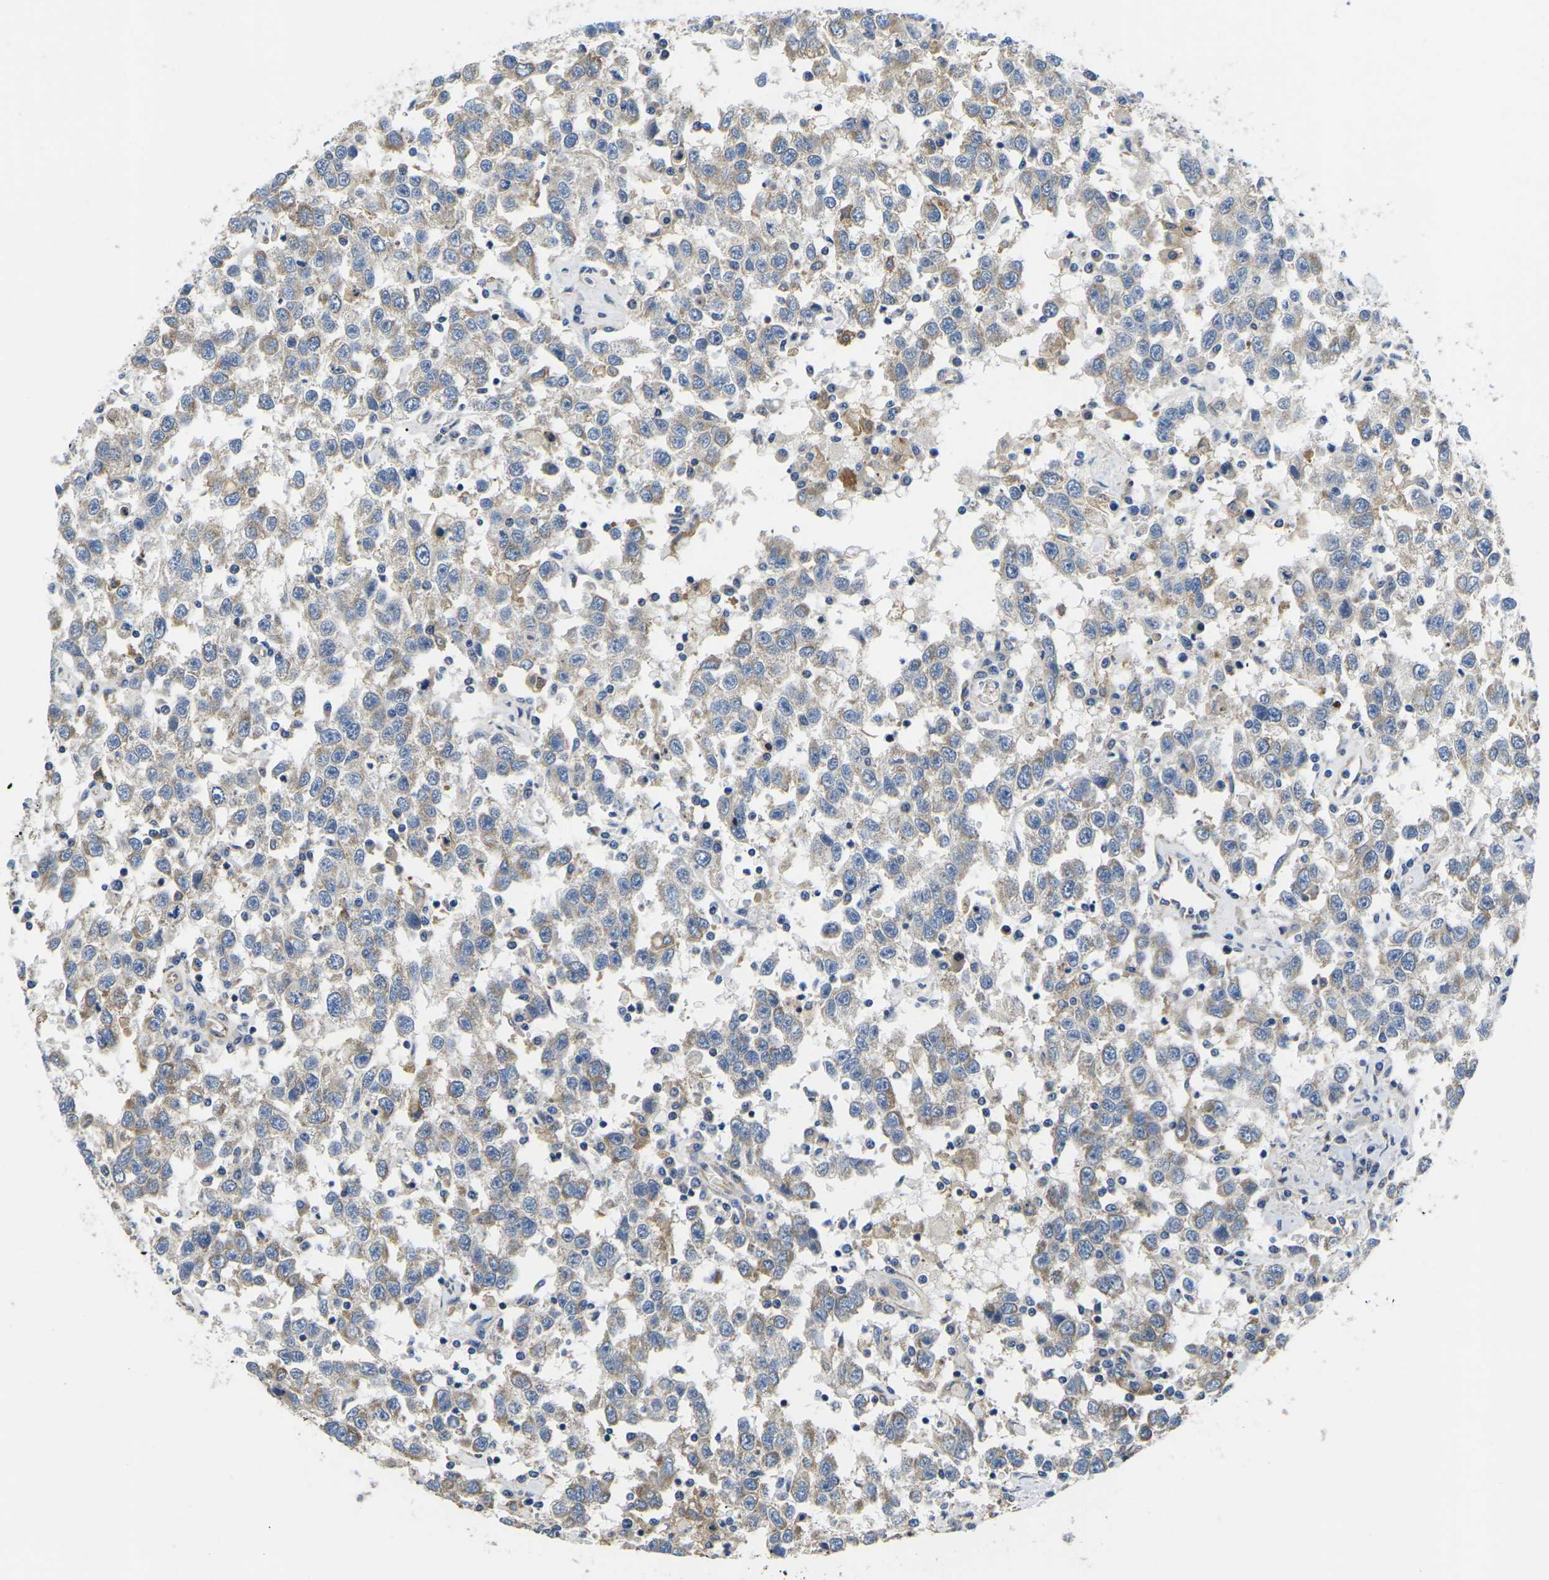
{"staining": {"intensity": "weak", "quantity": "25%-75%", "location": "cytoplasmic/membranous"}, "tissue": "testis cancer", "cell_type": "Tumor cells", "image_type": "cancer", "snomed": [{"axis": "morphology", "description": "Seminoma, NOS"}, {"axis": "topography", "description": "Testis"}], "caption": "Immunohistochemical staining of testis seminoma displays low levels of weak cytoplasmic/membranous protein expression in approximately 25%-75% of tumor cells.", "gene": "TMEFF2", "patient": {"sex": "male", "age": 41}}